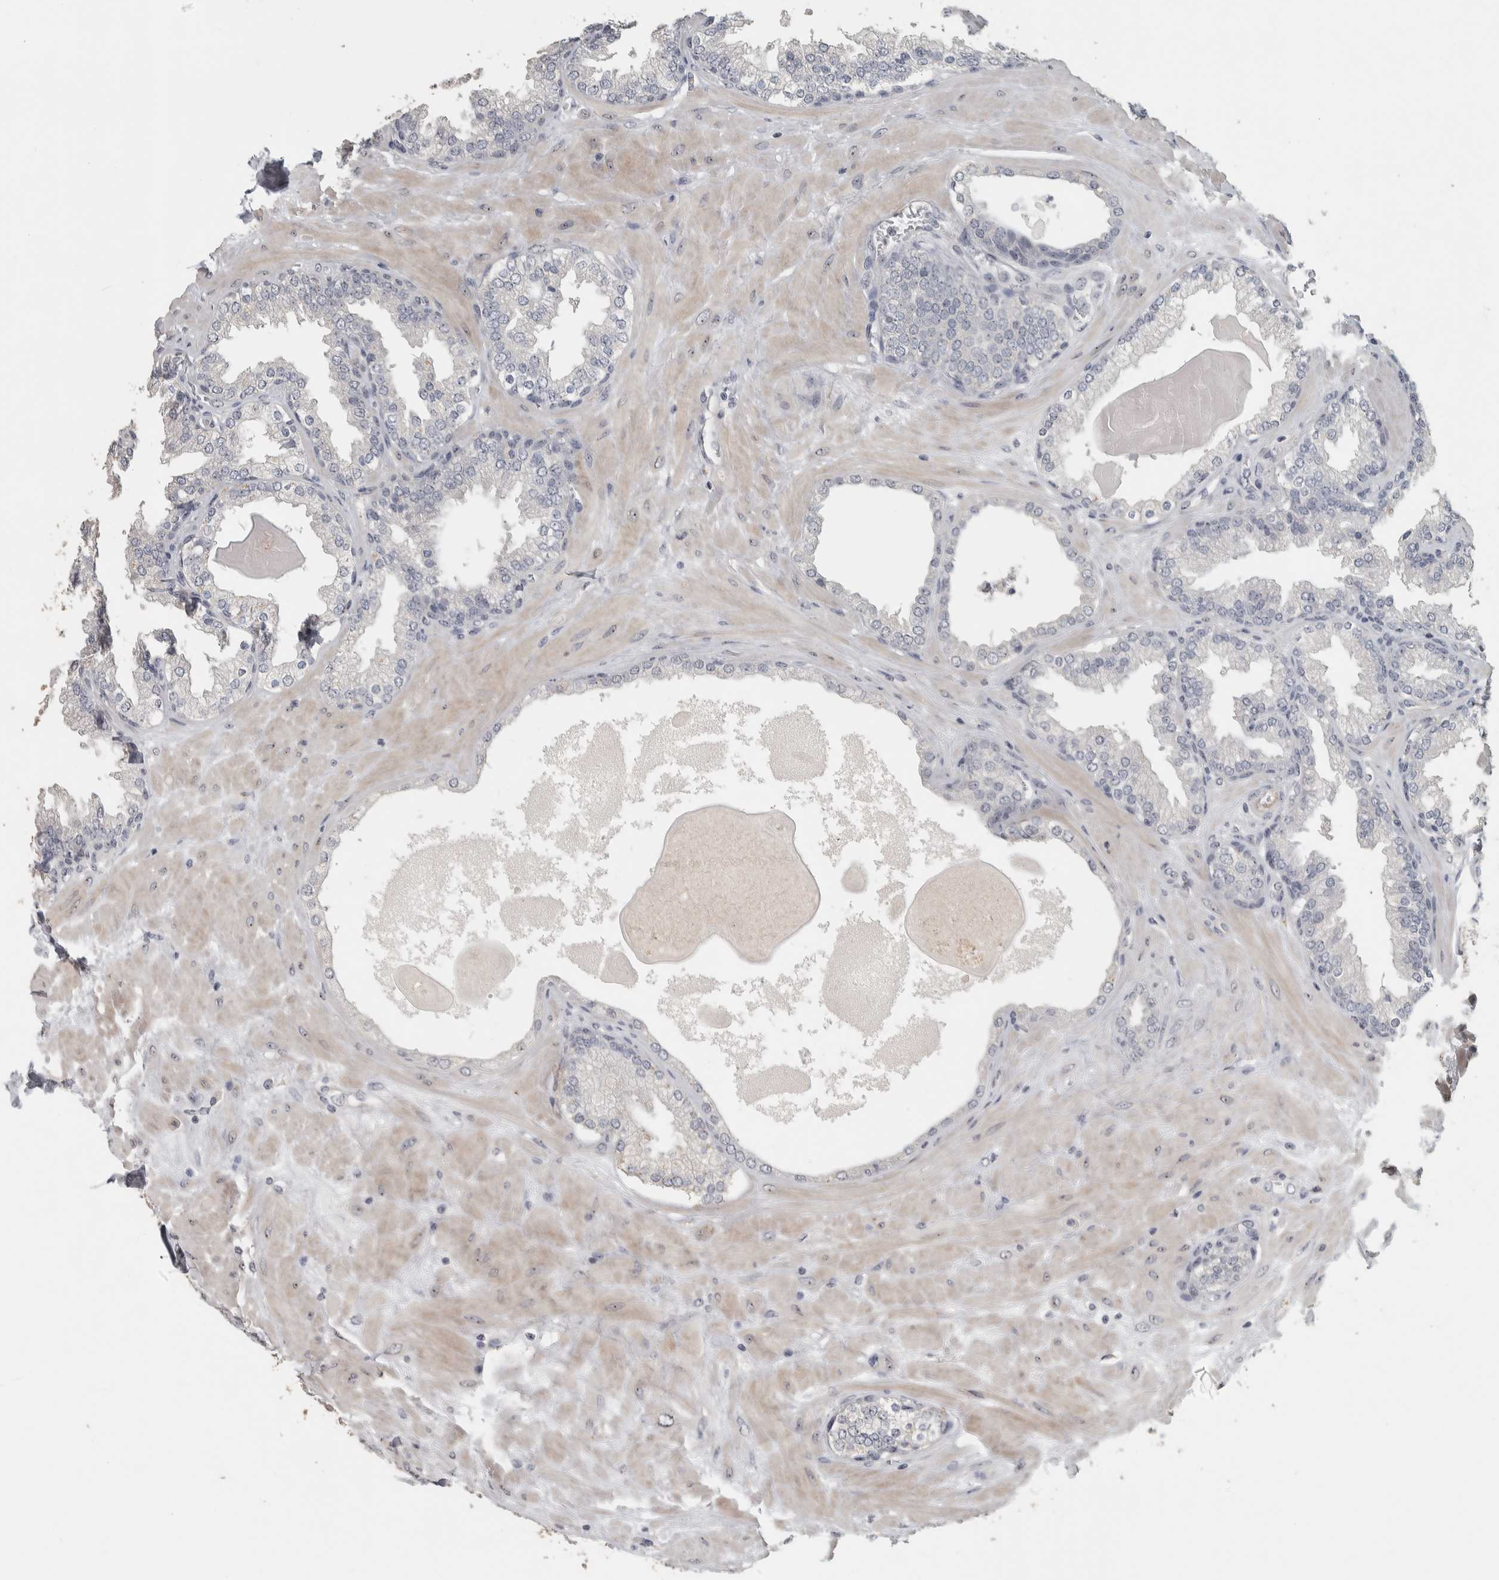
{"staining": {"intensity": "negative", "quantity": "none", "location": "none"}, "tissue": "prostate", "cell_type": "Glandular cells", "image_type": "normal", "snomed": [{"axis": "morphology", "description": "Normal tissue, NOS"}, {"axis": "topography", "description": "Prostate"}], "caption": "Immunohistochemistry photomicrograph of normal prostate stained for a protein (brown), which exhibits no staining in glandular cells. (DAB (3,3'-diaminobenzidine) immunohistochemistry (IHC), high magnification).", "gene": "DCAF10", "patient": {"sex": "male", "age": 51}}